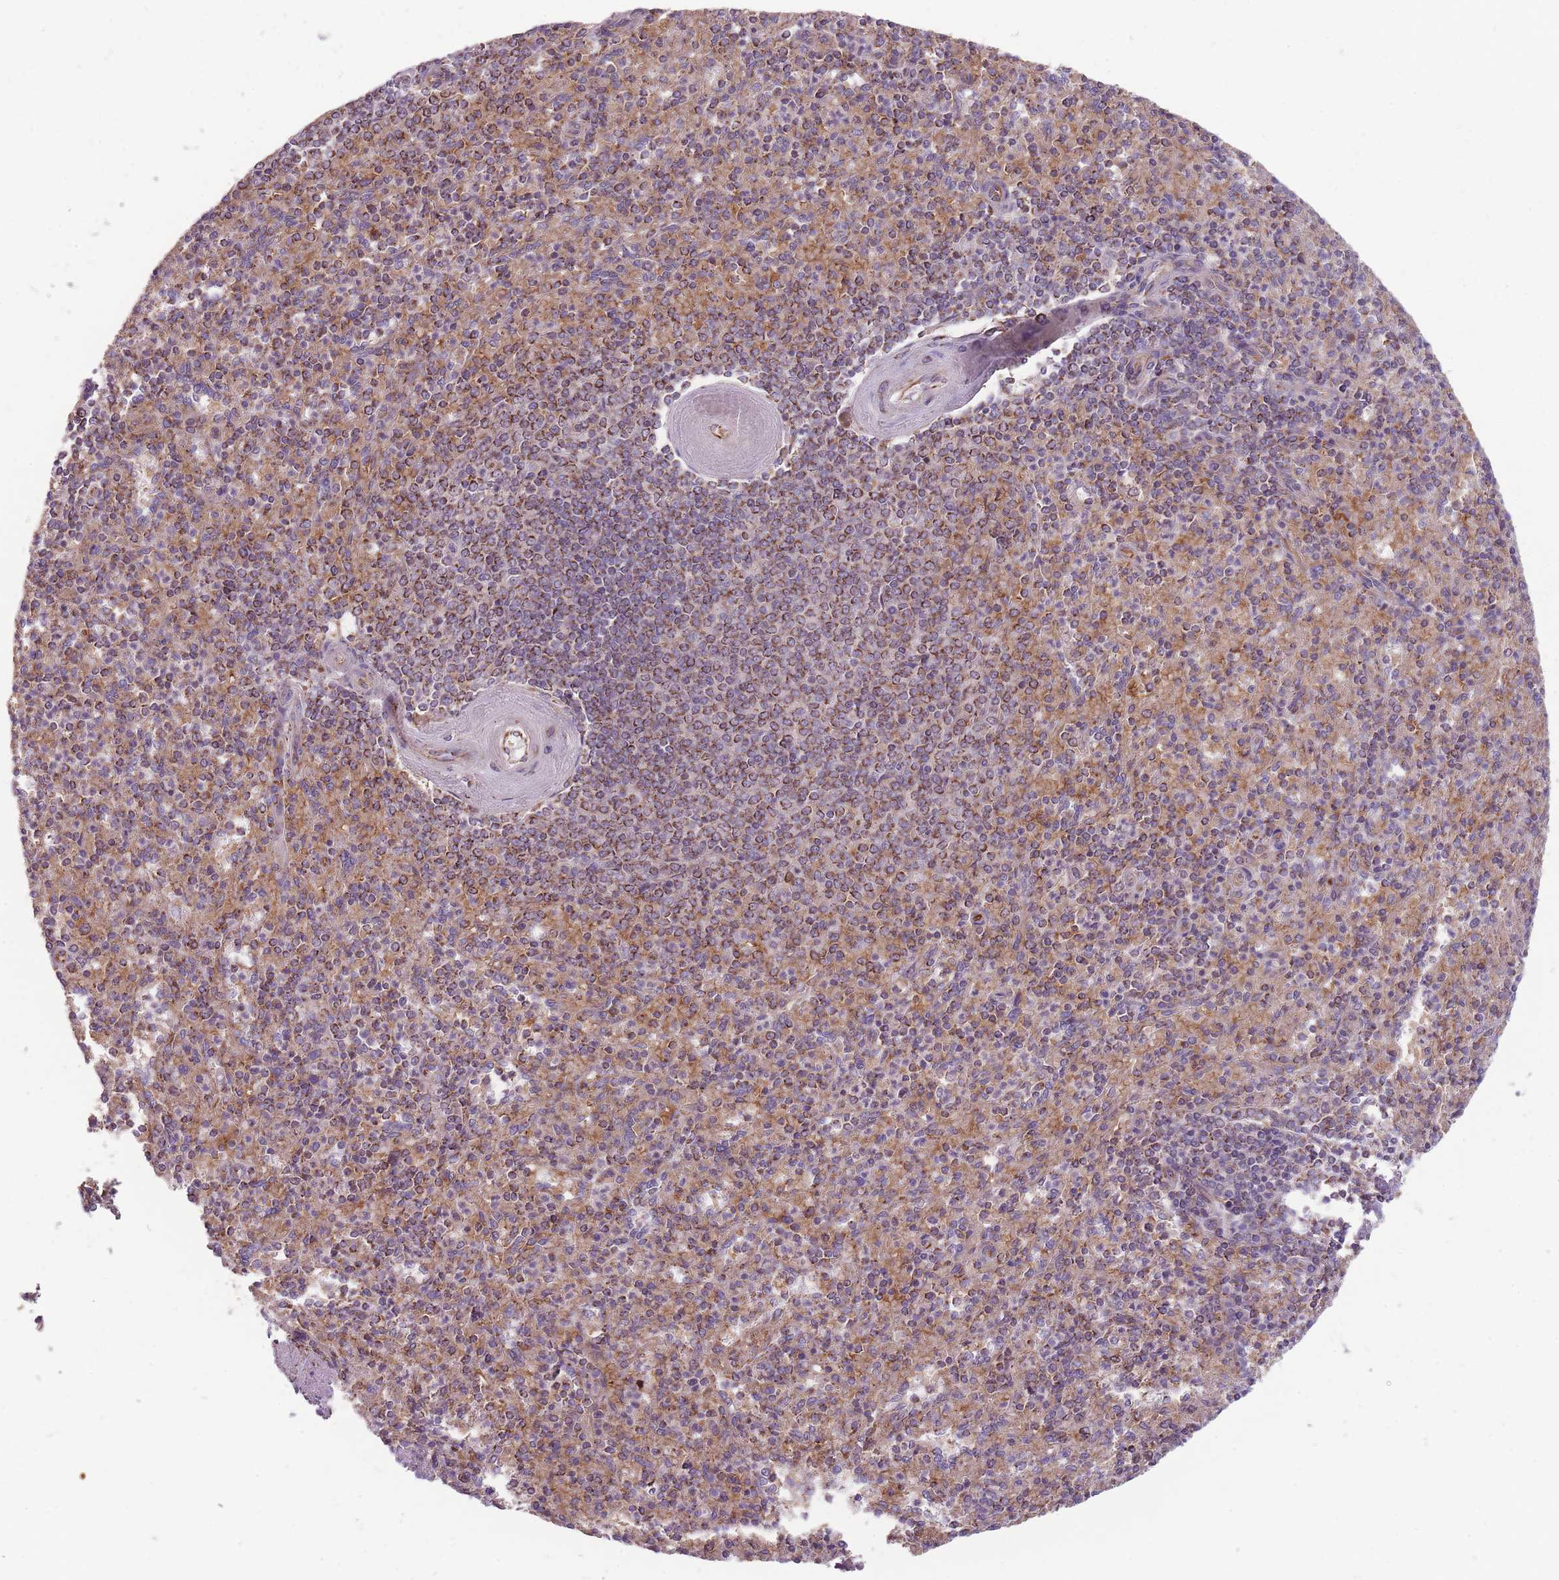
{"staining": {"intensity": "moderate", "quantity": "25%-75%", "location": "cytoplasmic/membranous"}, "tissue": "spleen", "cell_type": "Cells in red pulp", "image_type": "normal", "snomed": [{"axis": "morphology", "description": "Normal tissue, NOS"}, {"axis": "topography", "description": "Spleen"}], "caption": "An image of spleen stained for a protein shows moderate cytoplasmic/membranous brown staining in cells in red pulp. (IHC, brightfield microscopy, high magnification).", "gene": "ANKRD10", "patient": {"sex": "male", "age": 82}}